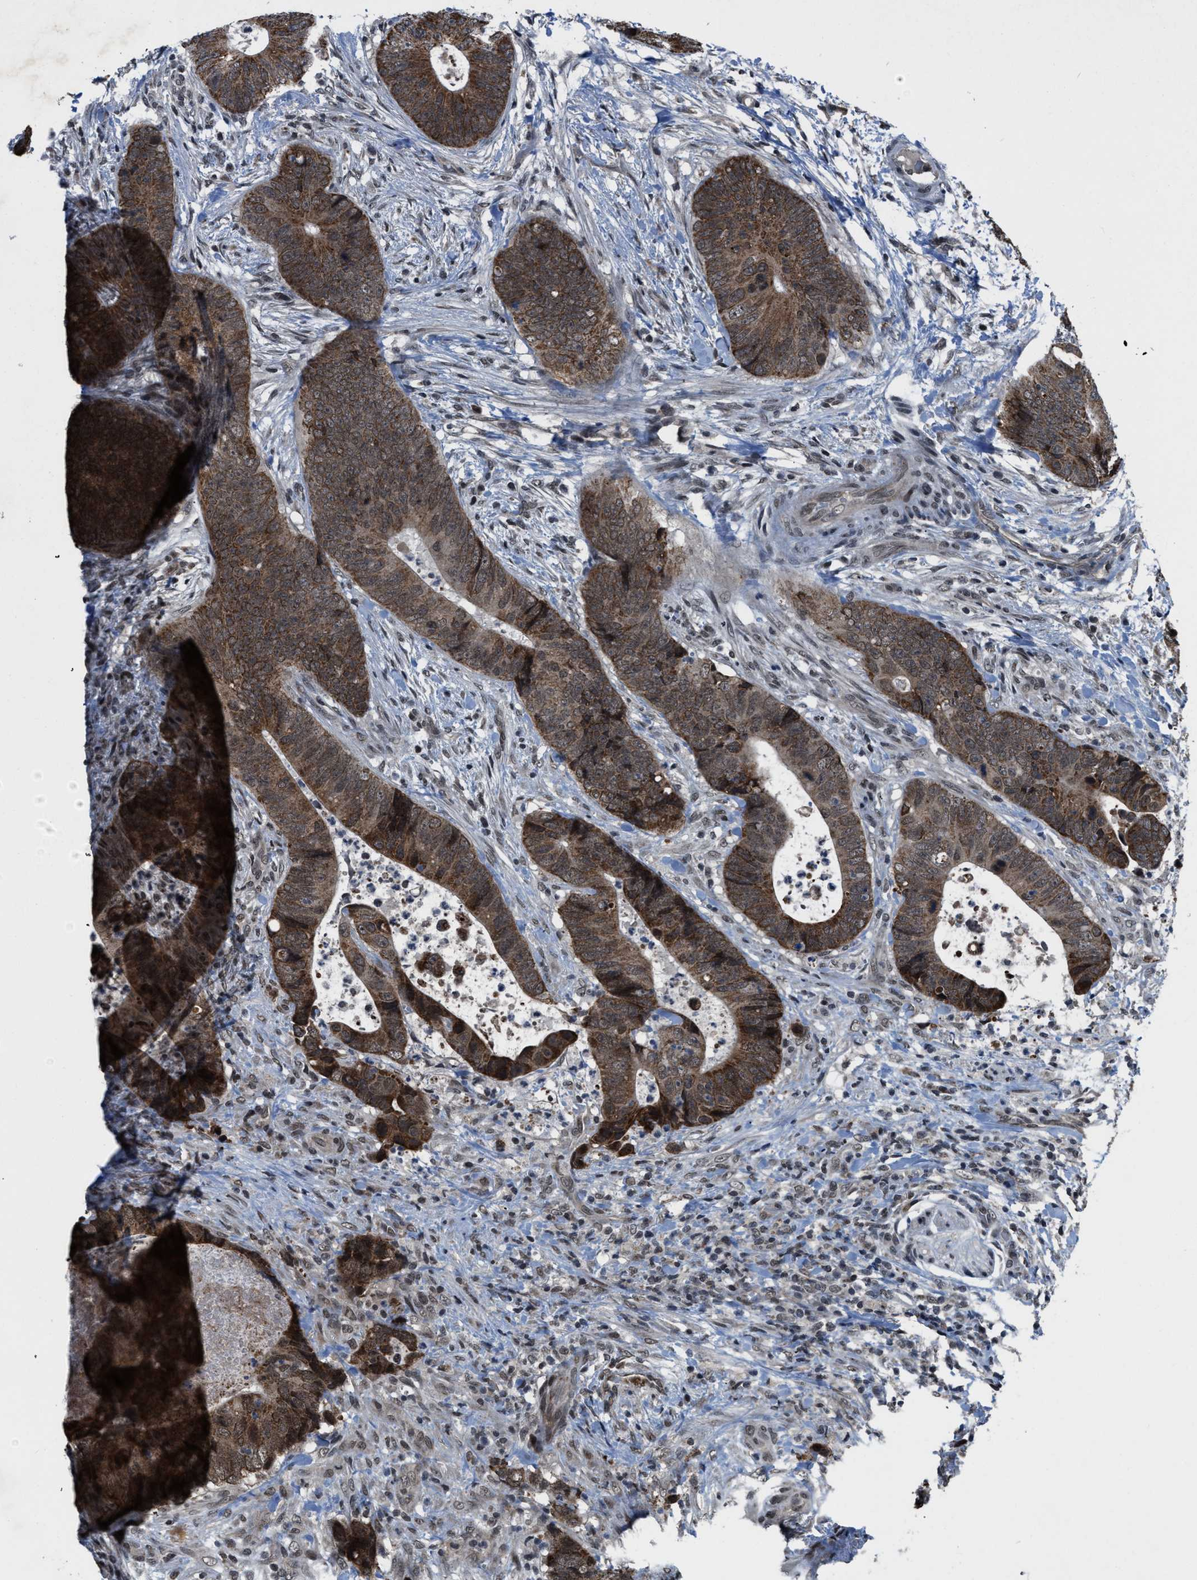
{"staining": {"intensity": "strong", "quantity": "25%-75%", "location": "cytoplasmic/membranous,nuclear"}, "tissue": "colorectal cancer", "cell_type": "Tumor cells", "image_type": "cancer", "snomed": [{"axis": "morphology", "description": "Adenocarcinoma, NOS"}, {"axis": "topography", "description": "Colon"}], "caption": "Protein expression analysis of colorectal cancer demonstrates strong cytoplasmic/membranous and nuclear staining in approximately 25%-75% of tumor cells. The protein of interest is shown in brown color, while the nuclei are stained blue.", "gene": "ZNHIT1", "patient": {"sex": "male", "age": 56}}